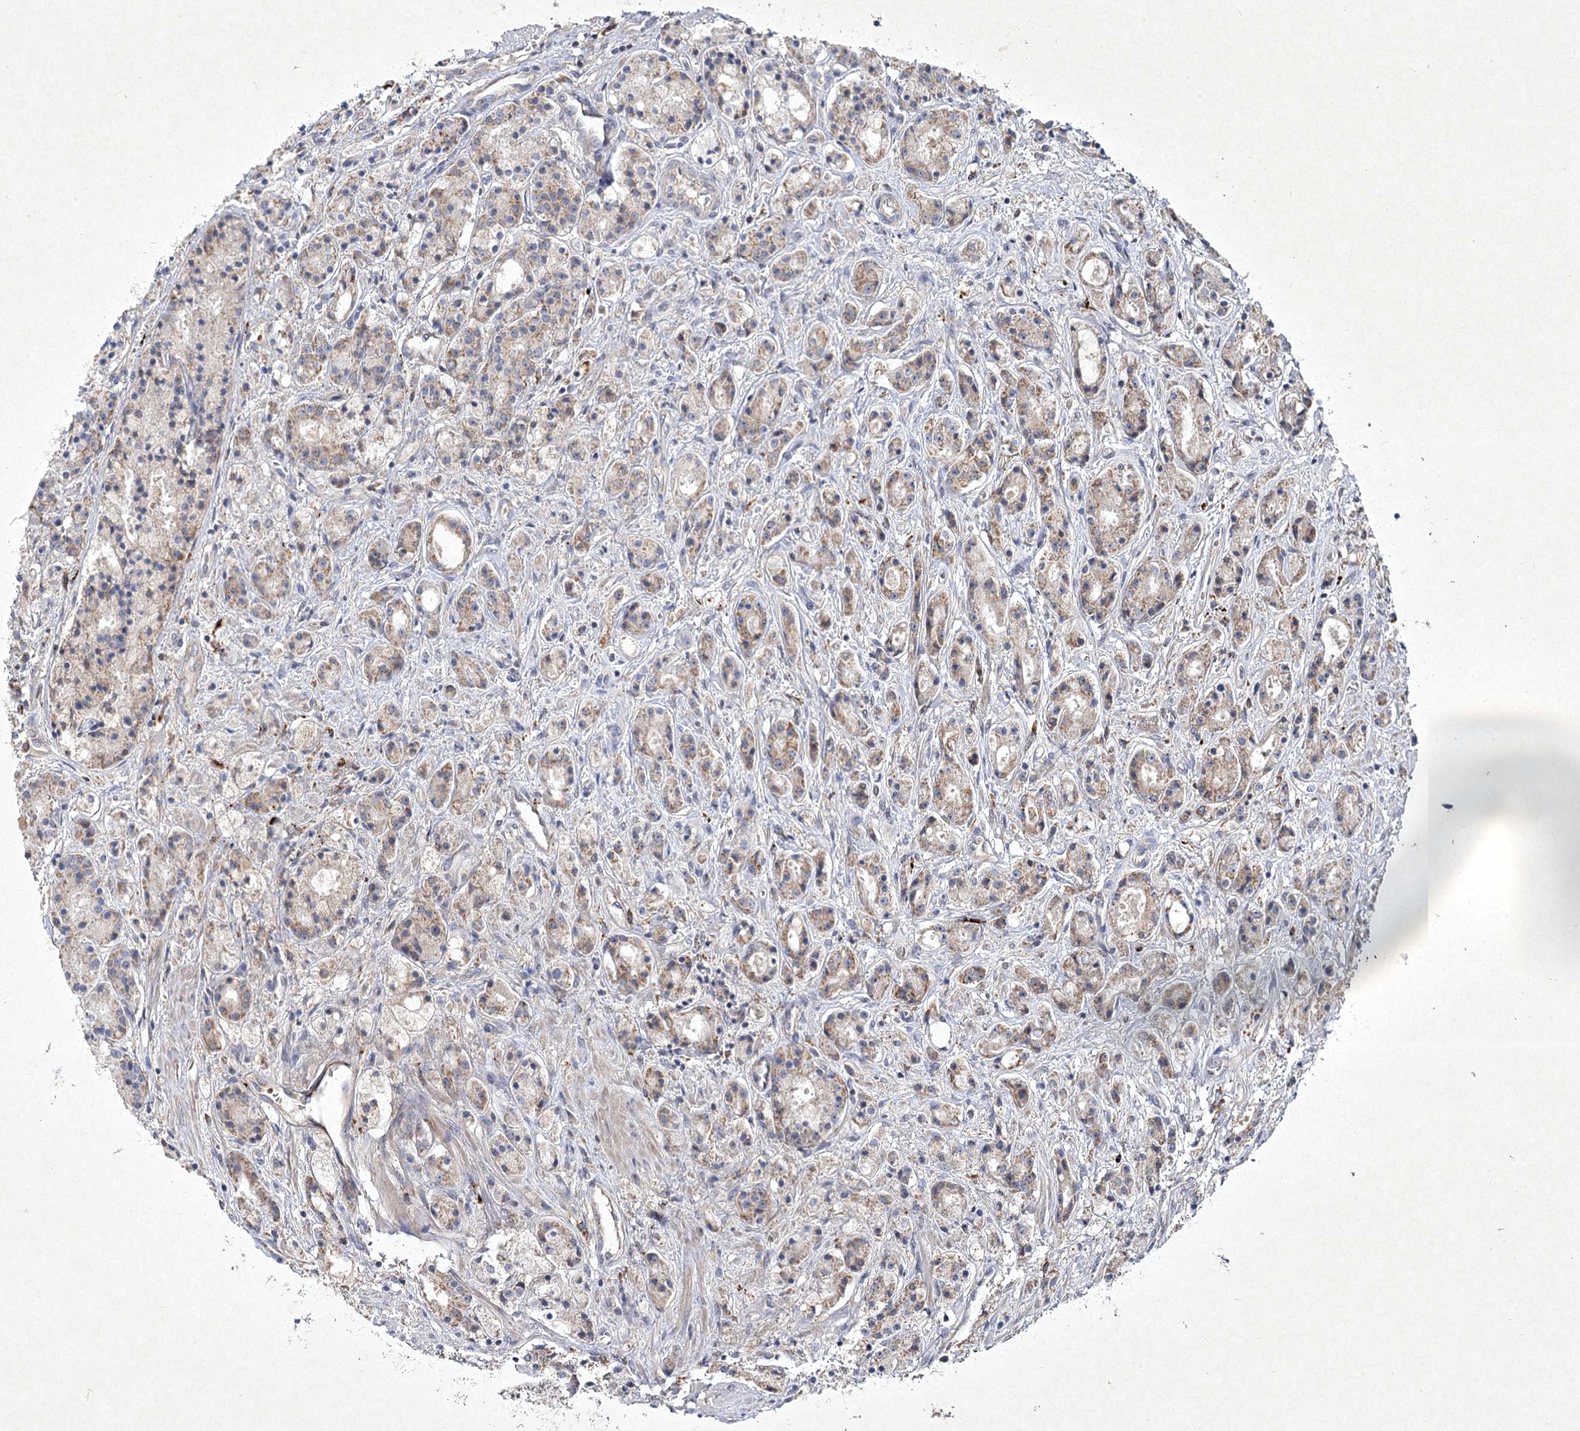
{"staining": {"intensity": "weak", "quantity": "<25%", "location": "cytoplasmic/membranous"}, "tissue": "prostate cancer", "cell_type": "Tumor cells", "image_type": "cancer", "snomed": [{"axis": "morphology", "description": "Adenocarcinoma, High grade"}, {"axis": "topography", "description": "Prostate"}], "caption": "IHC photomicrograph of prostate adenocarcinoma (high-grade) stained for a protein (brown), which shows no positivity in tumor cells.", "gene": "PYROXD2", "patient": {"sex": "male", "age": 60}}